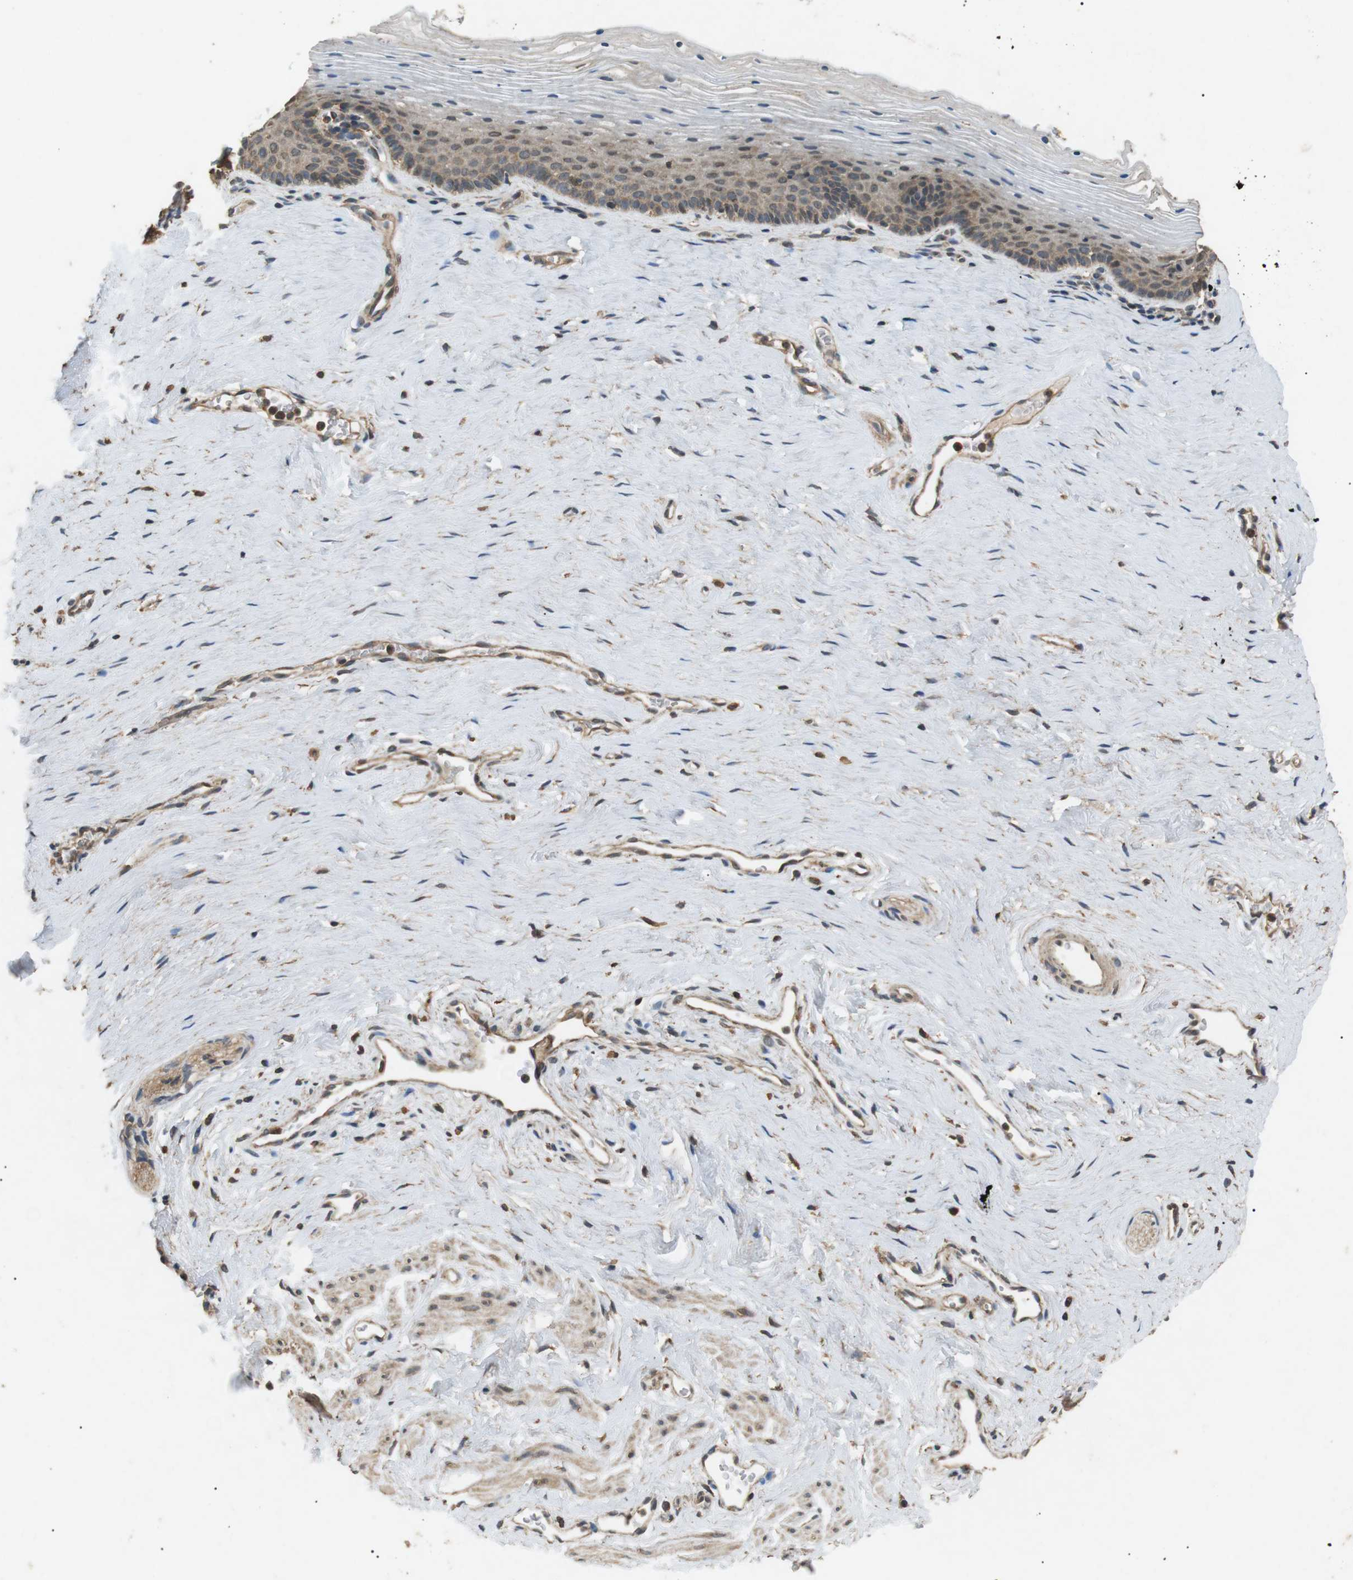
{"staining": {"intensity": "weak", "quantity": "25%-75%", "location": "cytoplasmic/membranous"}, "tissue": "vagina", "cell_type": "Squamous epithelial cells", "image_type": "normal", "snomed": [{"axis": "morphology", "description": "Normal tissue, NOS"}, {"axis": "topography", "description": "Vagina"}], "caption": "Immunohistochemical staining of normal vagina exhibits low levels of weak cytoplasmic/membranous expression in about 25%-75% of squamous epithelial cells.", "gene": "TBC1D15", "patient": {"sex": "female", "age": 32}}